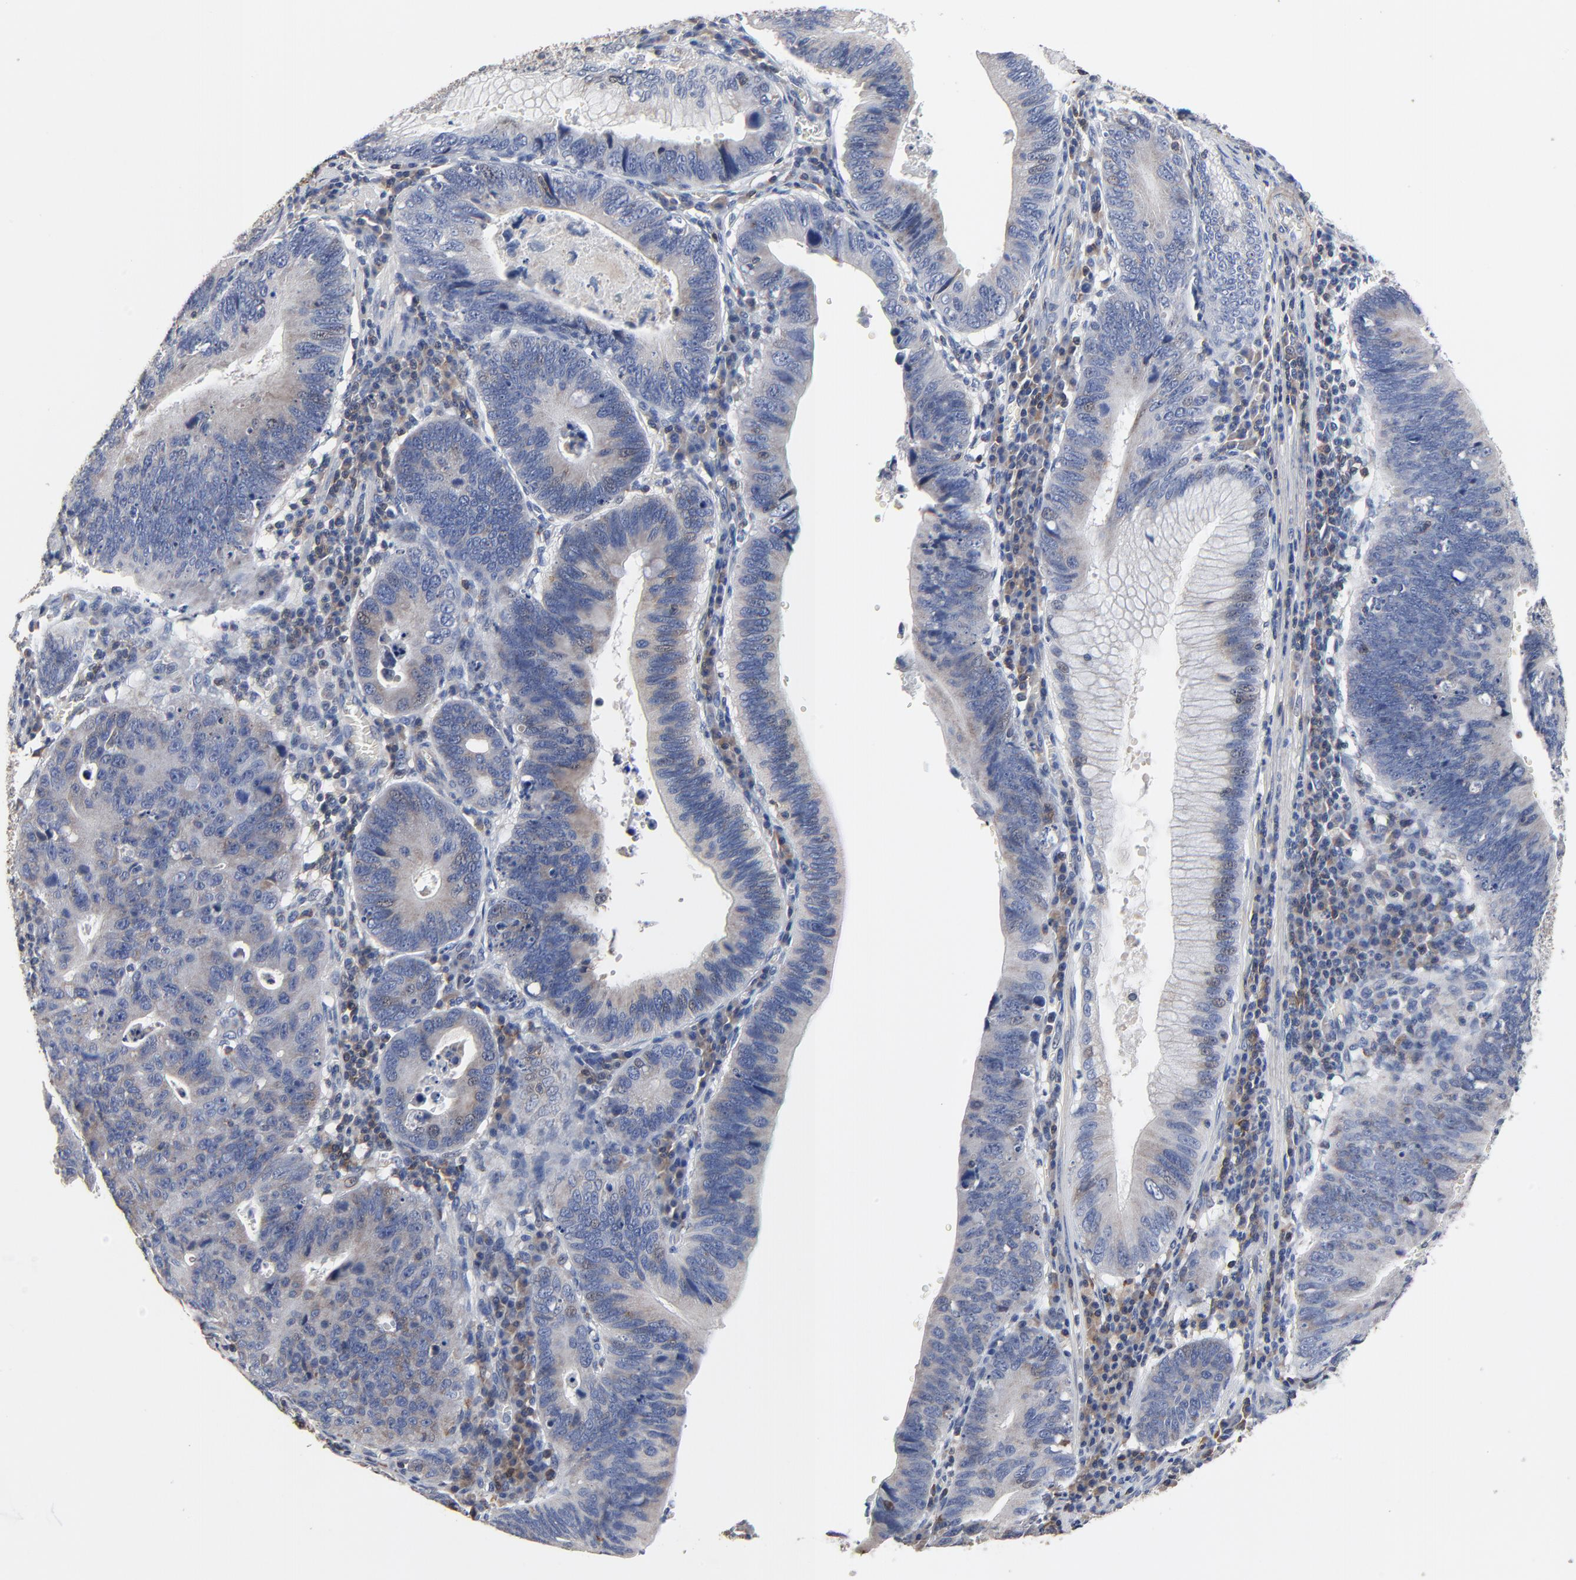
{"staining": {"intensity": "weak", "quantity": "<25%", "location": "cytoplasmic/membranous"}, "tissue": "stomach cancer", "cell_type": "Tumor cells", "image_type": "cancer", "snomed": [{"axis": "morphology", "description": "Adenocarcinoma, NOS"}, {"axis": "topography", "description": "Stomach"}], "caption": "A high-resolution photomicrograph shows IHC staining of adenocarcinoma (stomach), which reveals no significant positivity in tumor cells. (DAB immunohistochemistry (IHC) with hematoxylin counter stain).", "gene": "SKAP1", "patient": {"sex": "male", "age": 59}}